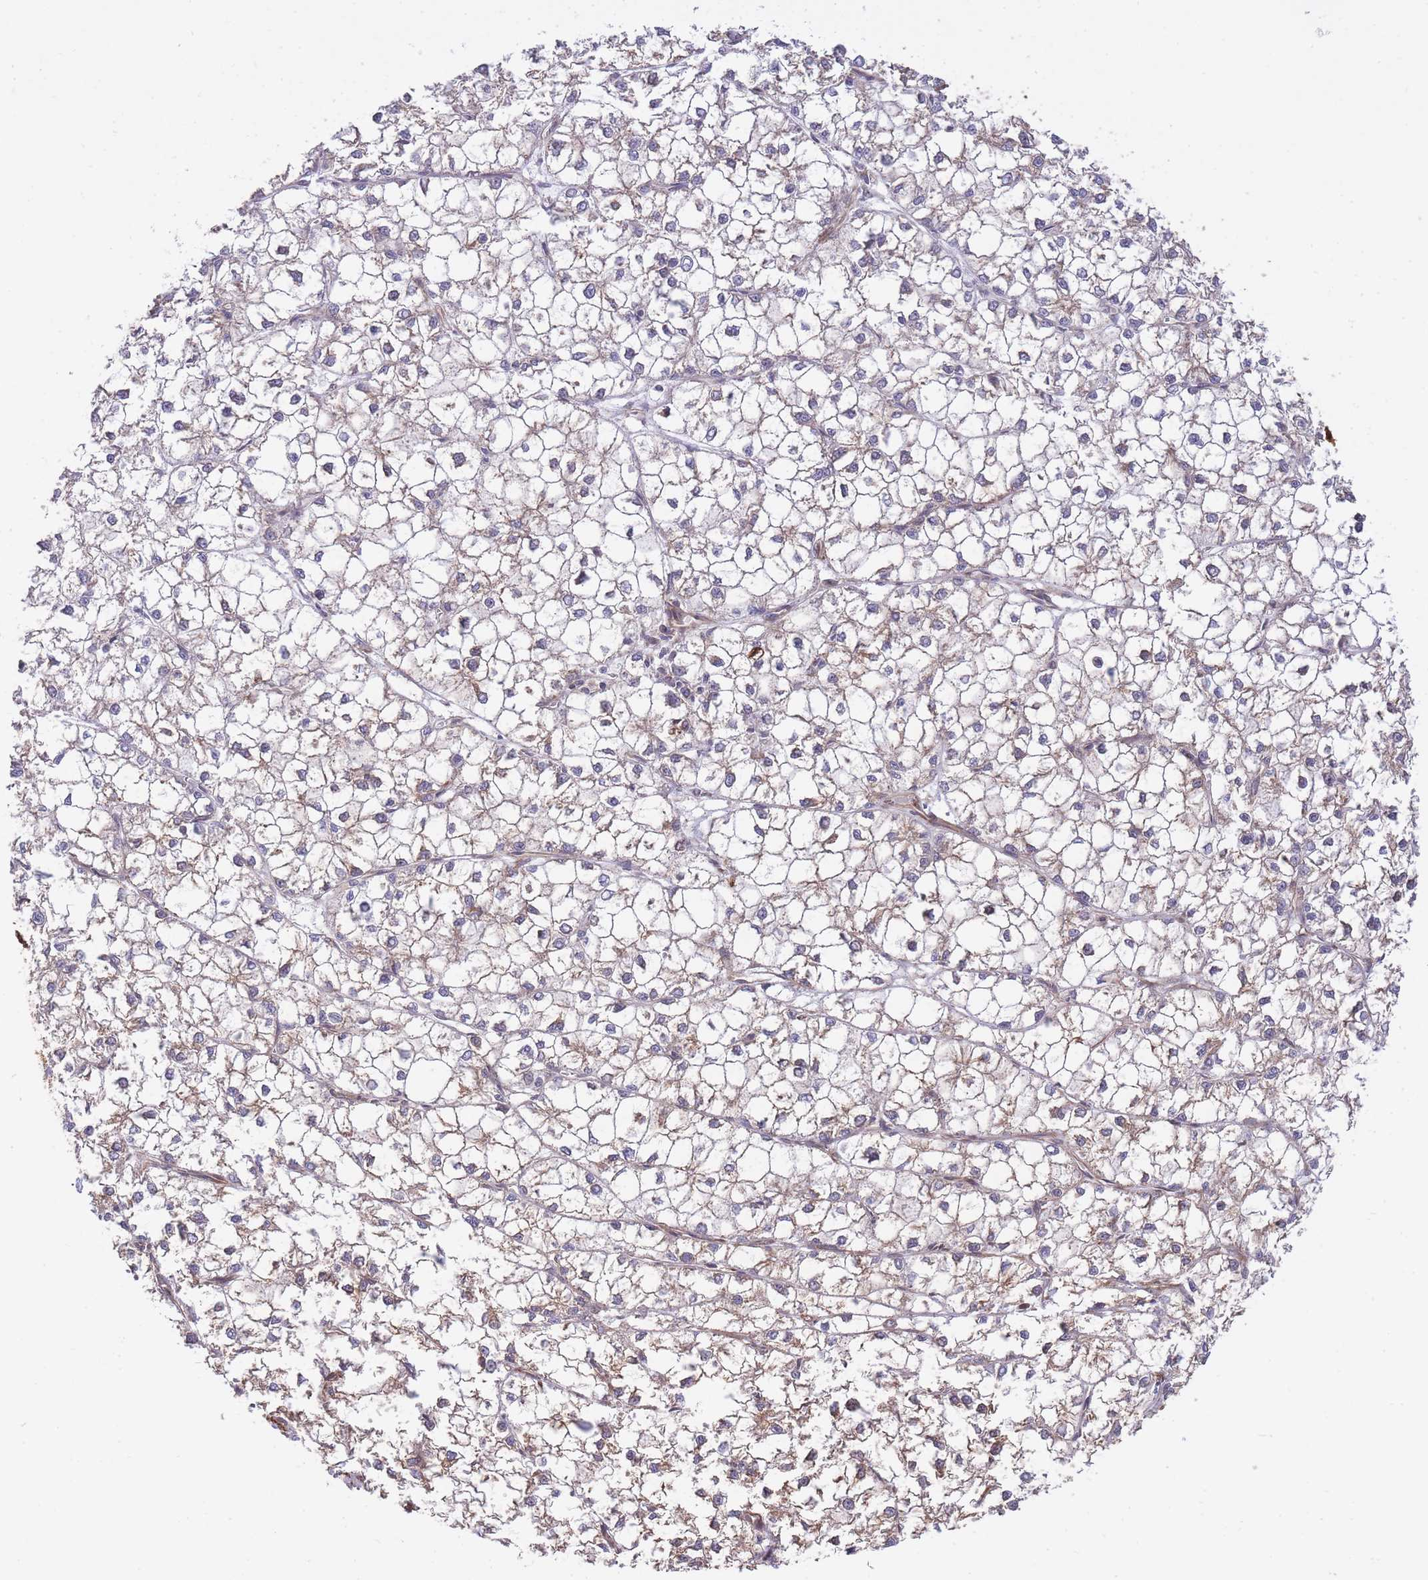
{"staining": {"intensity": "weak", "quantity": "<25%", "location": "cytoplasmic/membranous"}, "tissue": "liver cancer", "cell_type": "Tumor cells", "image_type": "cancer", "snomed": [{"axis": "morphology", "description": "Carcinoma, Hepatocellular, NOS"}, {"axis": "topography", "description": "Liver"}], "caption": "An IHC photomicrograph of hepatocellular carcinoma (liver) is shown. There is no staining in tumor cells of hepatocellular carcinoma (liver). (Immunohistochemistry, brightfield microscopy, high magnification).", "gene": "EXOSC8", "patient": {"sex": "female", "age": 43}}